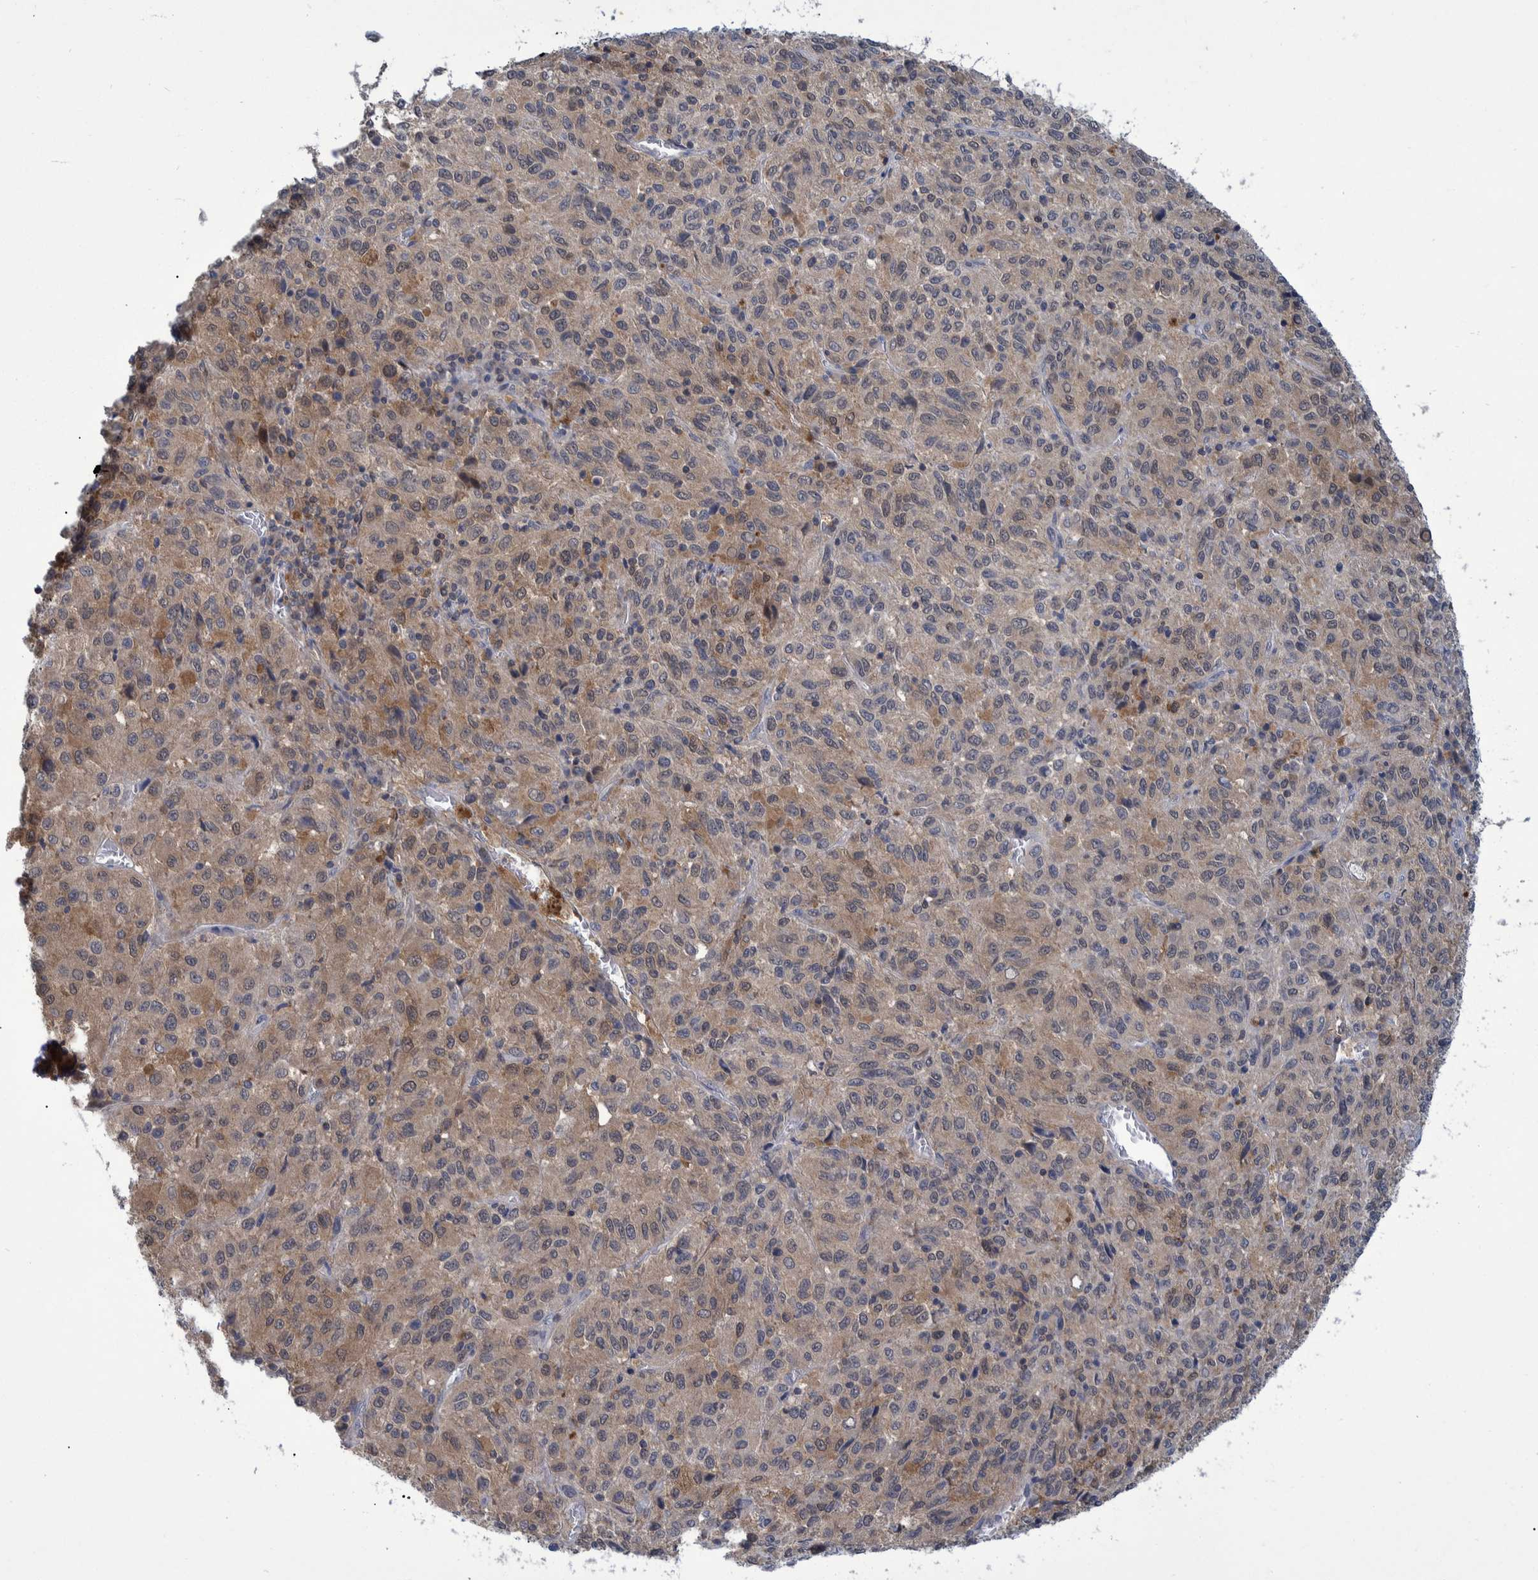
{"staining": {"intensity": "weak", "quantity": "25%-75%", "location": "cytoplasmic/membranous"}, "tissue": "melanoma", "cell_type": "Tumor cells", "image_type": "cancer", "snomed": [{"axis": "morphology", "description": "Malignant melanoma, Metastatic site"}, {"axis": "topography", "description": "Lung"}], "caption": "Malignant melanoma (metastatic site) was stained to show a protein in brown. There is low levels of weak cytoplasmic/membranous positivity in about 25%-75% of tumor cells. (Brightfield microscopy of DAB IHC at high magnification).", "gene": "PCYT2", "patient": {"sex": "male", "age": 64}}